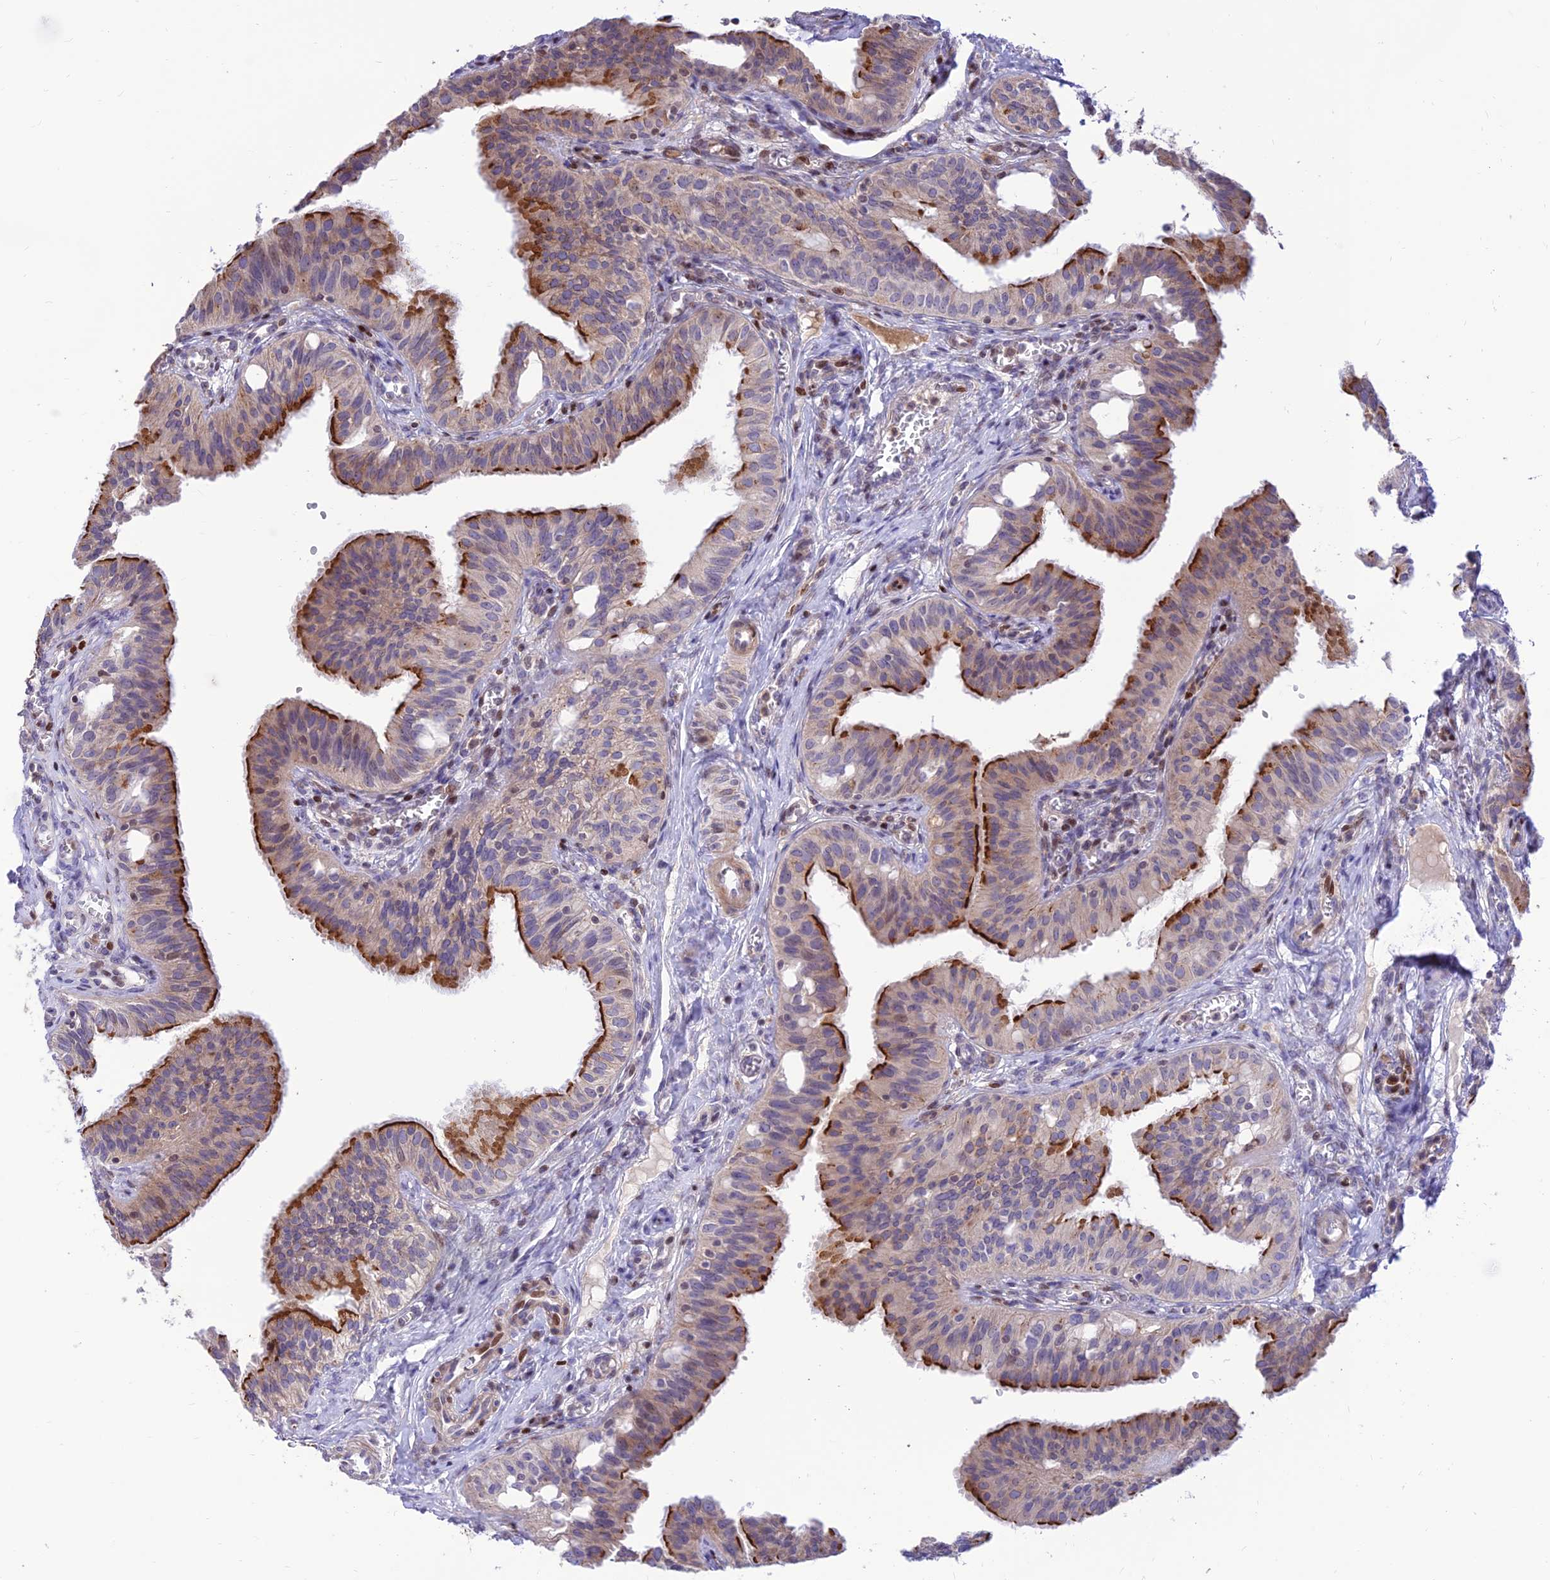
{"staining": {"intensity": "strong", "quantity": "25%-75%", "location": "cytoplasmic/membranous"}, "tissue": "fallopian tube", "cell_type": "Glandular cells", "image_type": "normal", "snomed": [{"axis": "morphology", "description": "Normal tissue, NOS"}, {"axis": "topography", "description": "Fallopian tube"}, {"axis": "topography", "description": "Ovary"}], "caption": "Immunohistochemical staining of benign human fallopian tube exhibits 25%-75% levels of strong cytoplasmic/membranous protein staining in approximately 25%-75% of glandular cells. (Stains: DAB (3,3'-diaminobenzidine) in brown, nuclei in blue, Microscopy: brightfield microscopy at high magnification).", "gene": "FAM186B", "patient": {"sex": "female", "age": 42}}